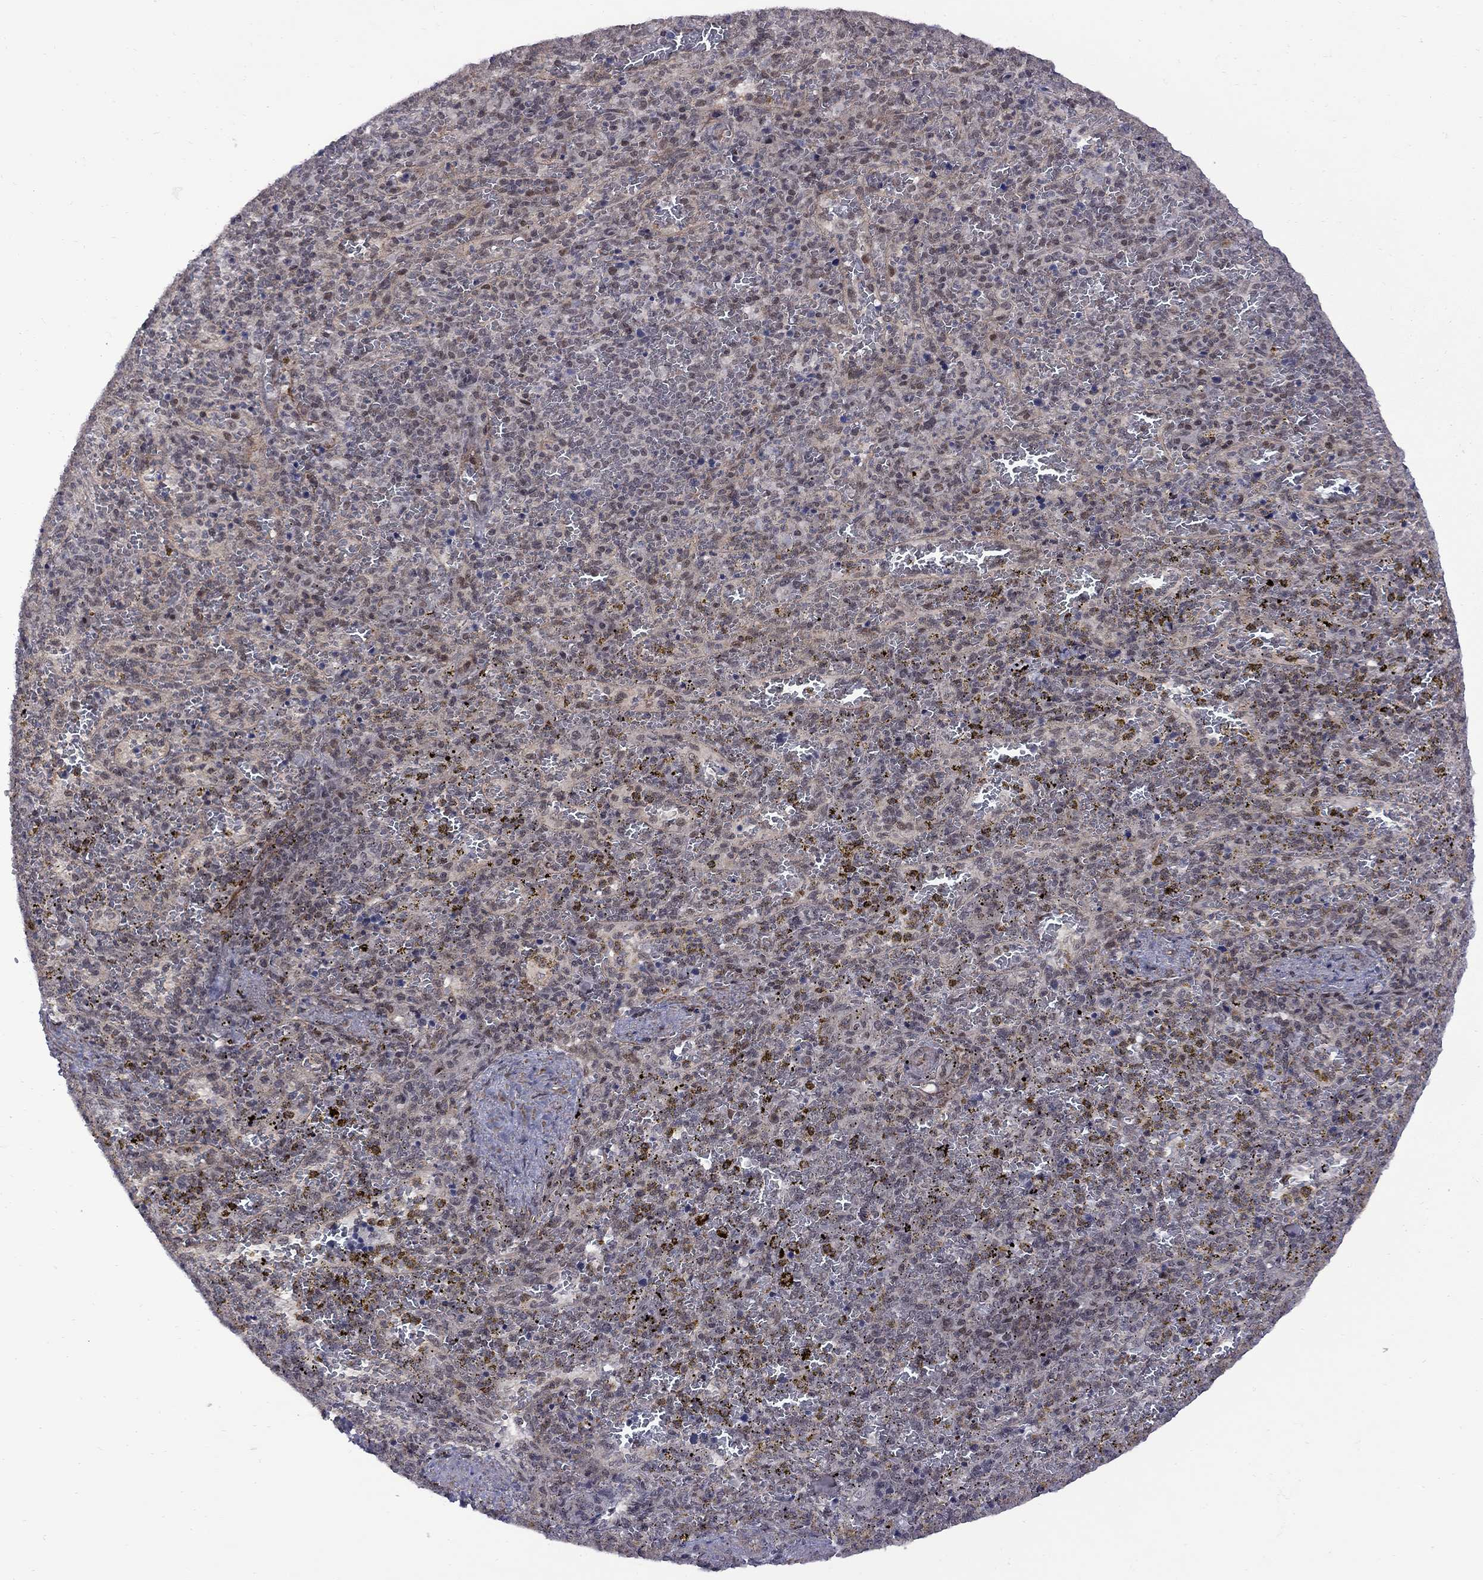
{"staining": {"intensity": "moderate", "quantity": "<25%", "location": "nuclear"}, "tissue": "spleen", "cell_type": "Cells in red pulp", "image_type": "normal", "snomed": [{"axis": "morphology", "description": "Normal tissue, NOS"}, {"axis": "topography", "description": "Spleen"}], "caption": "The micrograph demonstrates staining of benign spleen, revealing moderate nuclear protein expression (brown color) within cells in red pulp.", "gene": "BRF1", "patient": {"sex": "female", "age": 50}}